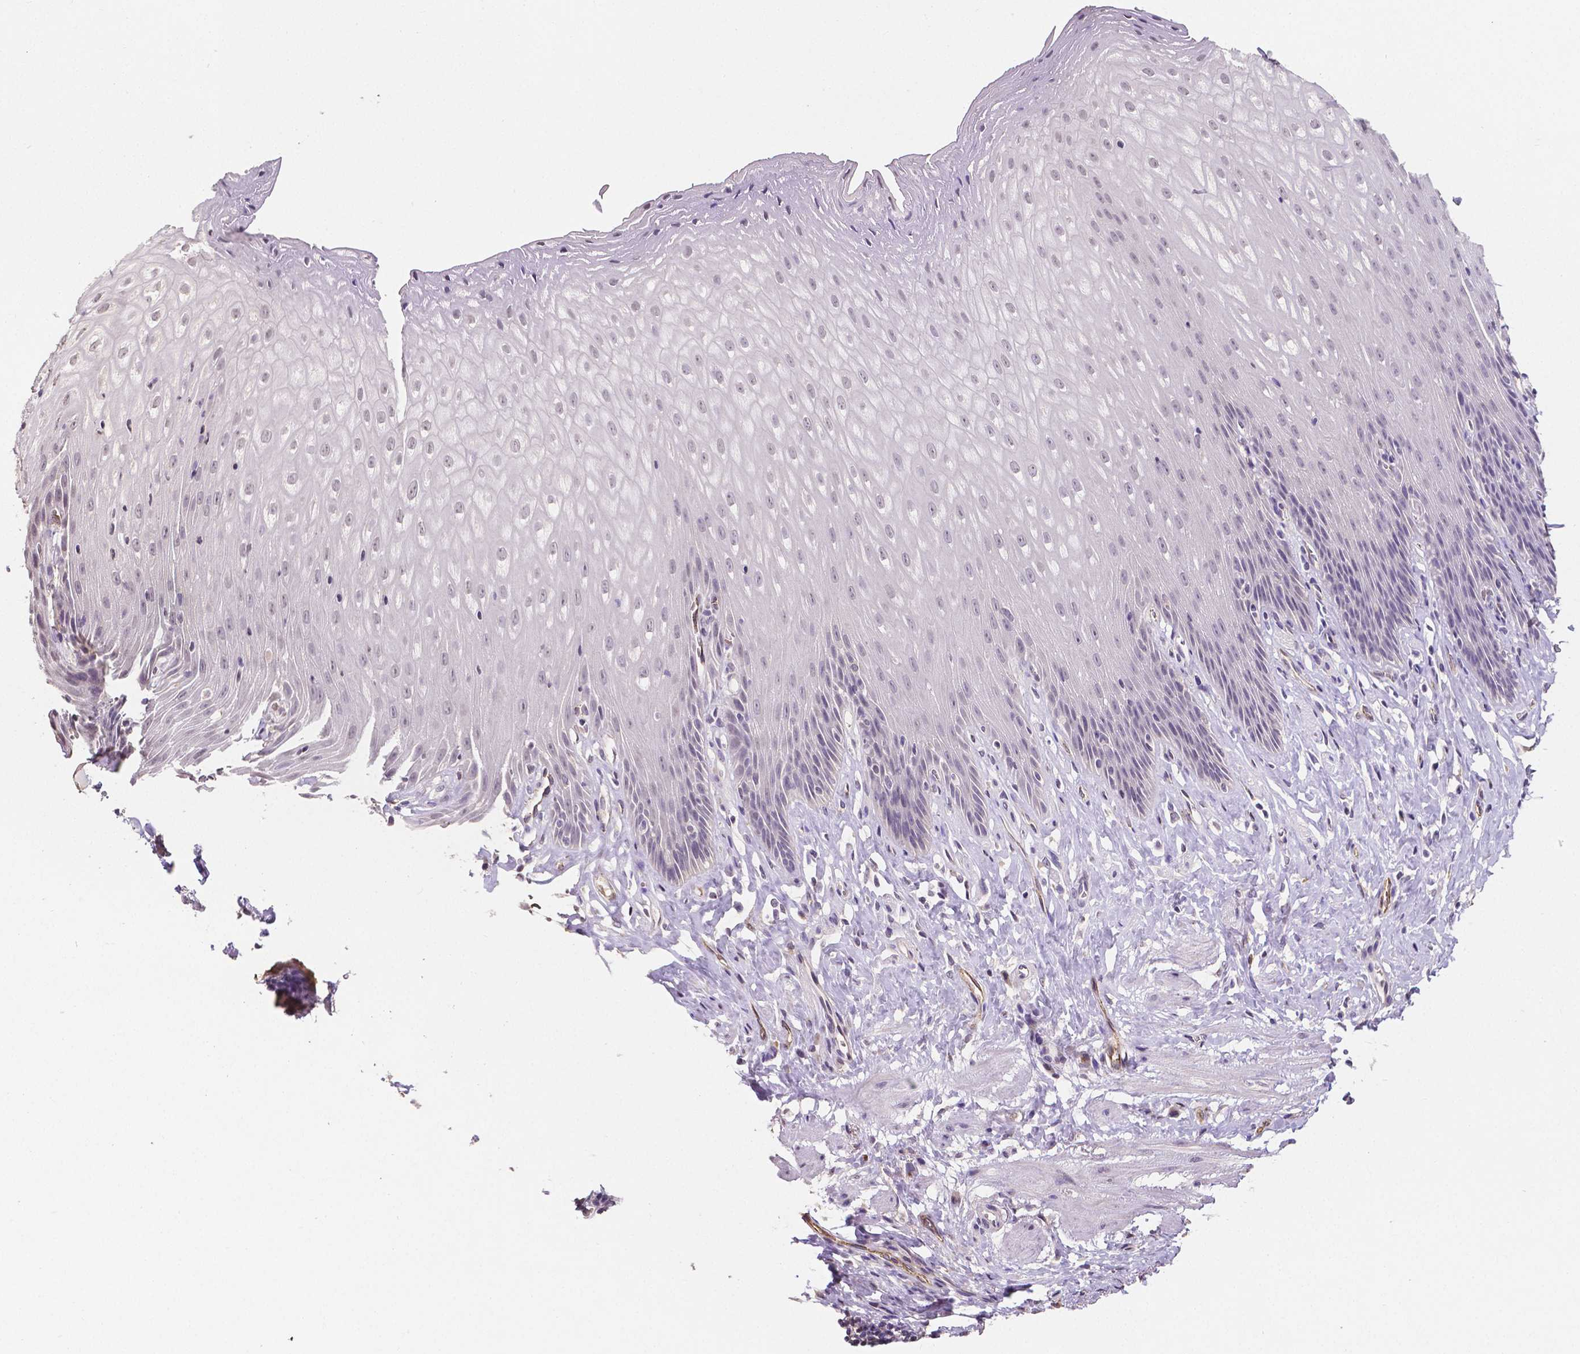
{"staining": {"intensity": "negative", "quantity": "none", "location": "none"}, "tissue": "esophagus", "cell_type": "Squamous epithelial cells", "image_type": "normal", "snomed": [{"axis": "morphology", "description": "Normal tissue, NOS"}, {"axis": "topography", "description": "Esophagus"}], "caption": "The micrograph exhibits no staining of squamous epithelial cells in unremarkable esophagus.", "gene": "ELAVL2", "patient": {"sex": "female", "age": 61}}